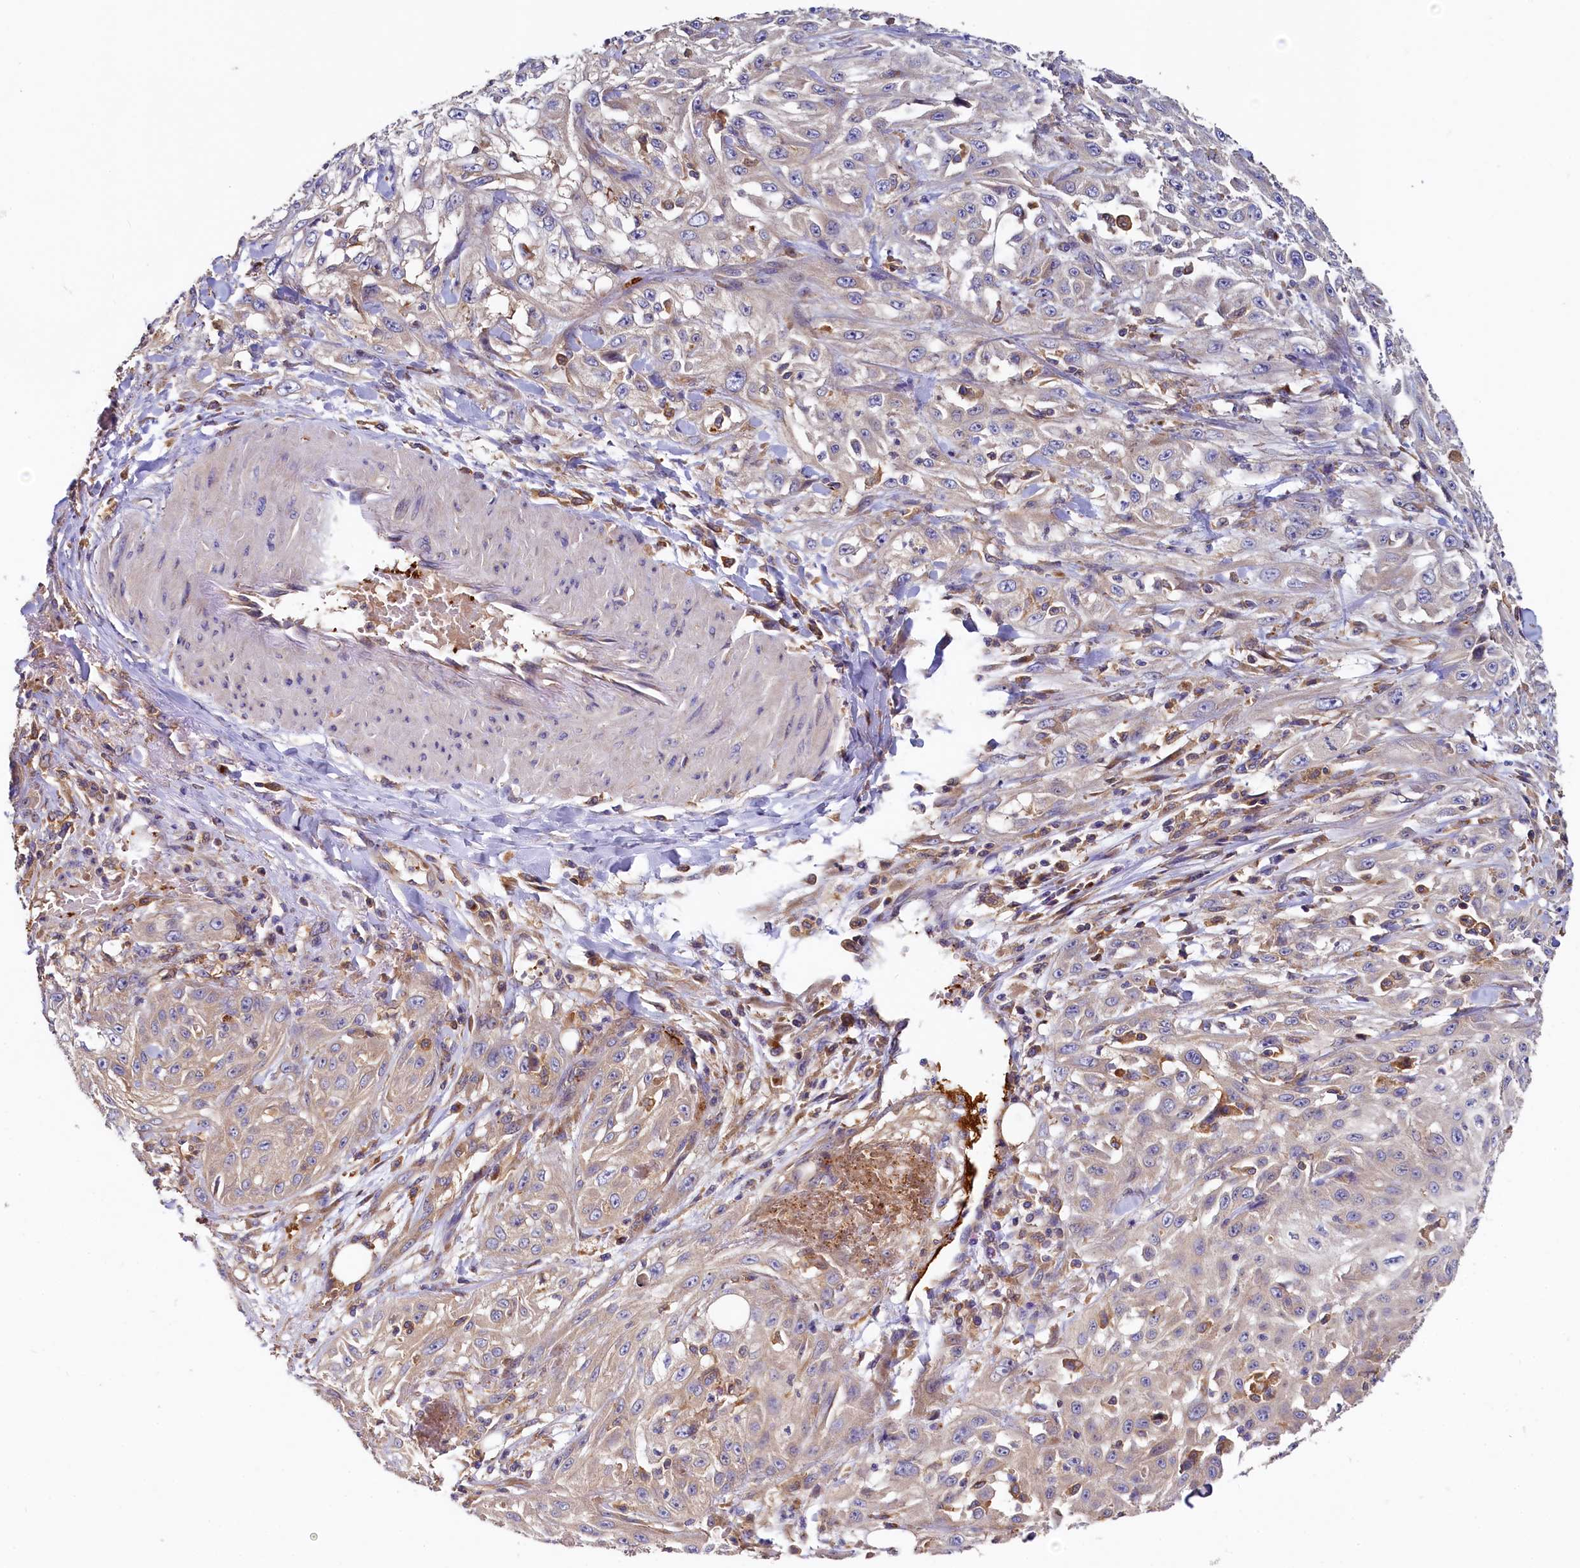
{"staining": {"intensity": "negative", "quantity": "none", "location": "none"}, "tissue": "skin cancer", "cell_type": "Tumor cells", "image_type": "cancer", "snomed": [{"axis": "morphology", "description": "Squamous cell carcinoma, NOS"}, {"axis": "morphology", "description": "Squamous cell carcinoma, metastatic, NOS"}, {"axis": "topography", "description": "Skin"}, {"axis": "topography", "description": "Lymph node"}], "caption": "Skin squamous cell carcinoma was stained to show a protein in brown. There is no significant staining in tumor cells.", "gene": "PPIP5K1", "patient": {"sex": "male", "age": 75}}